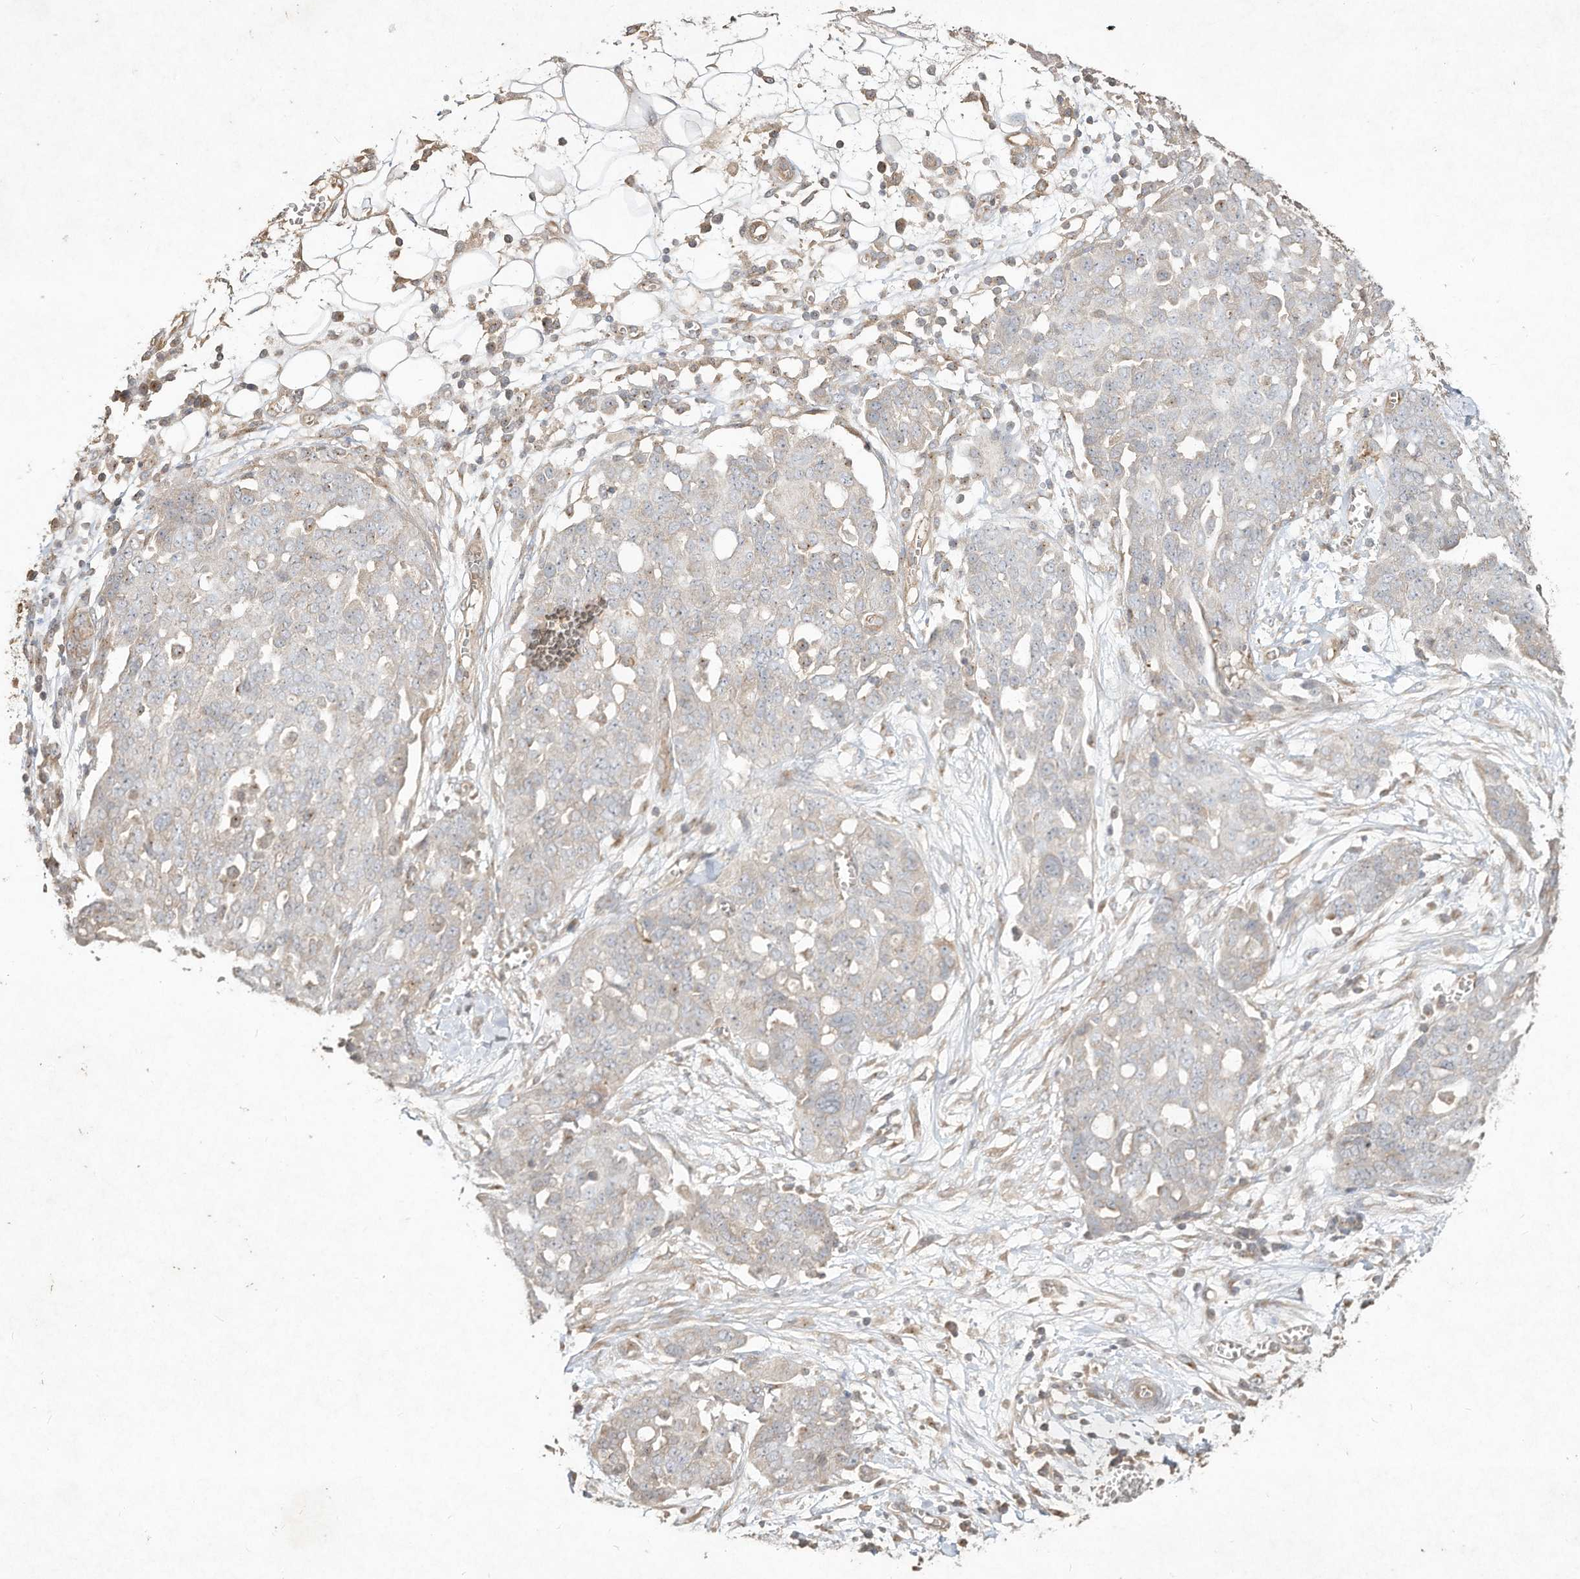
{"staining": {"intensity": "negative", "quantity": "none", "location": "none"}, "tissue": "ovarian cancer", "cell_type": "Tumor cells", "image_type": "cancer", "snomed": [{"axis": "morphology", "description": "Cystadenocarcinoma, serous, NOS"}, {"axis": "topography", "description": "Soft tissue"}, {"axis": "topography", "description": "Ovary"}], "caption": "This is an IHC micrograph of human ovarian serous cystadenocarcinoma. There is no staining in tumor cells.", "gene": "DYNC1I2", "patient": {"sex": "female", "age": 57}}